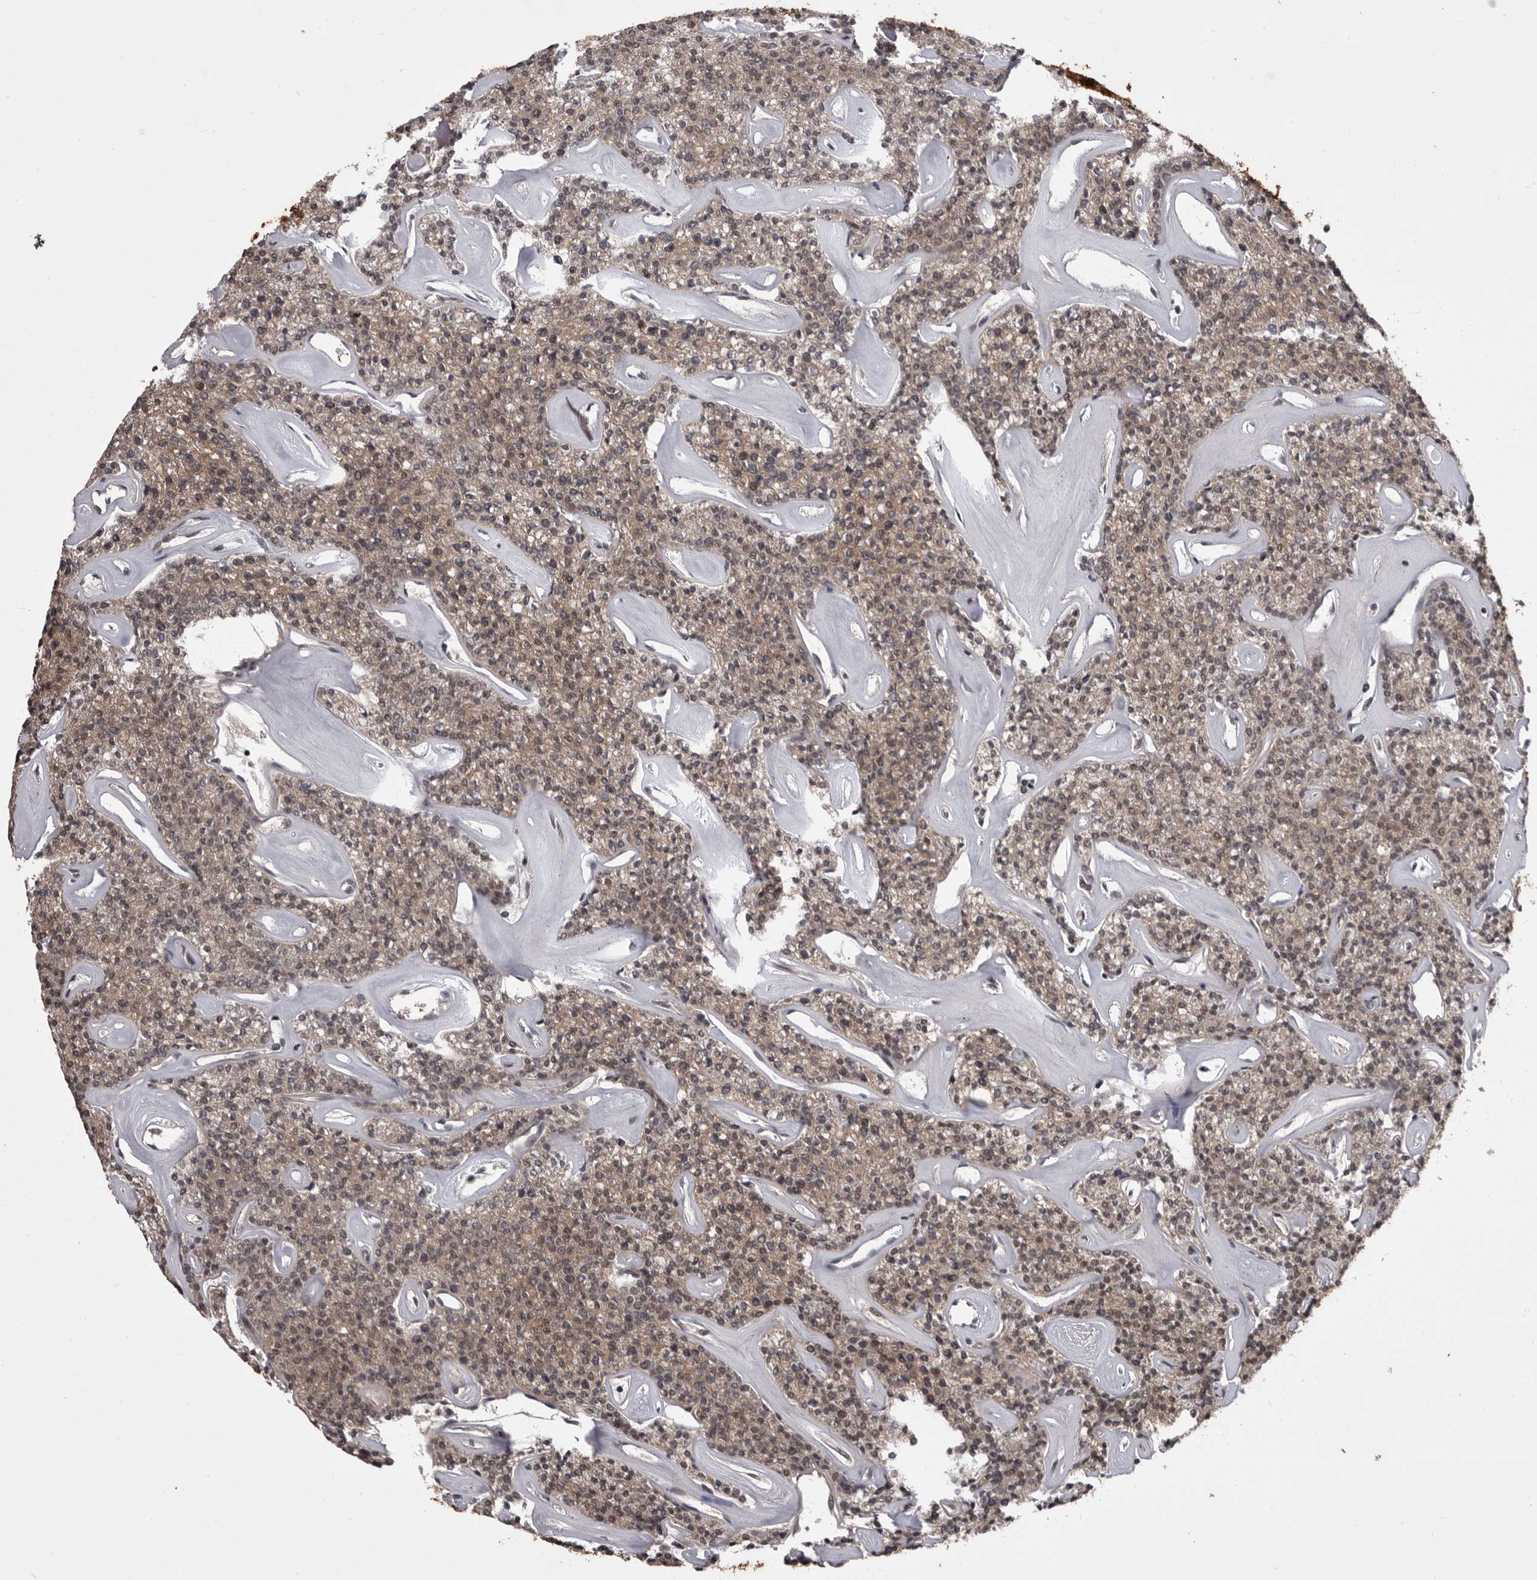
{"staining": {"intensity": "moderate", "quantity": "25%-75%", "location": "cytoplasmic/membranous,nuclear"}, "tissue": "parathyroid gland", "cell_type": "Glandular cells", "image_type": "normal", "snomed": [{"axis": "morphology", "description": "Normal tissue, NOS"}, {"axis": "topography", "description": "Parathyroid gland"}], "caption": "This is an image of IHC staining of unremarkable parathyroid gland, which shows moderate positivity in the cytoplasmic/membranous,nuclear of glandular cells.", "gene": "PRPF3", "patient": {"sex": "male", "age": 46}}